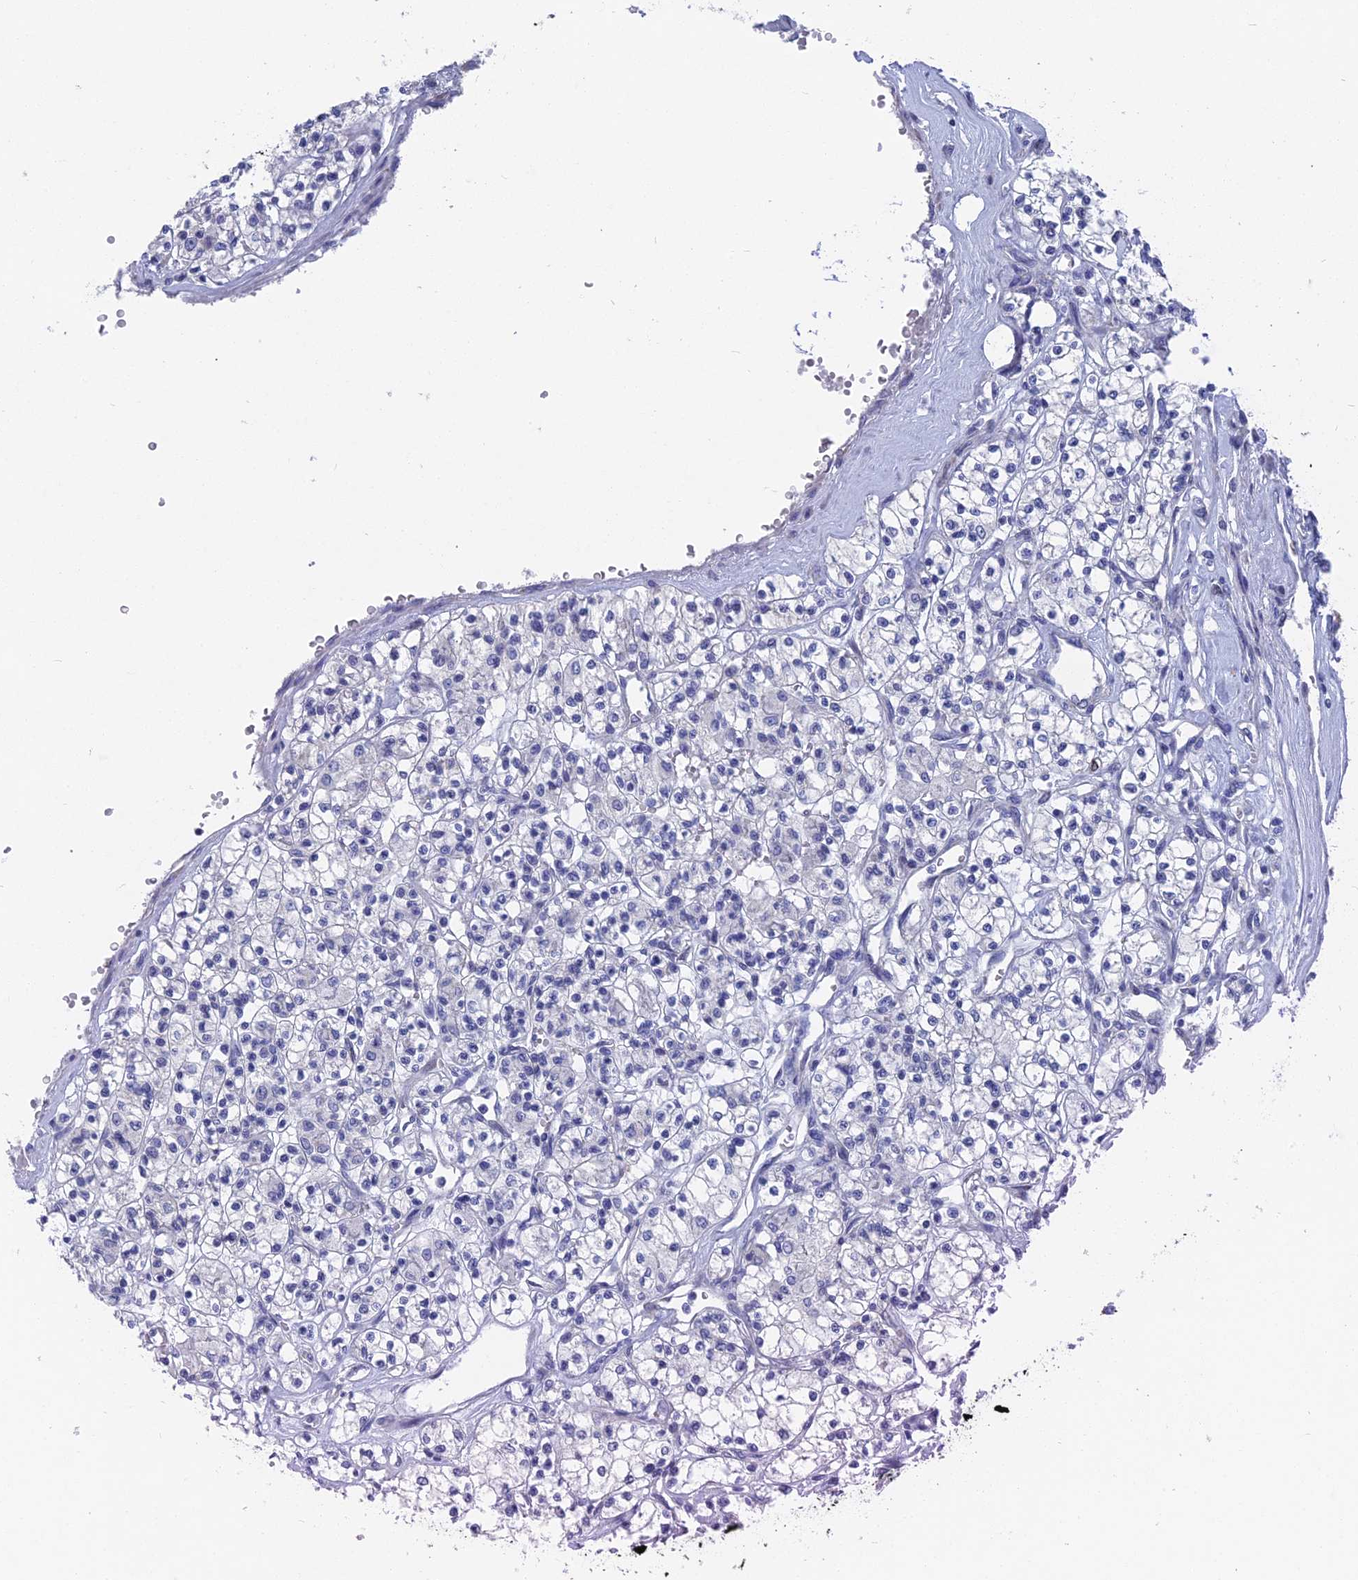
{"staining": {"intensity": "negative", "quantity": "none", "location": "none"}, "tissue": "renal cancer", "cell_type": "Tumor cells", "image_type": "cancer", "snomed": [{"axis": "morphology", "description": "Adenocarcinoma, NOS"}, {"axis": "topography", "description": "Kidney"}], "caption": "The photomicrograph displays no significant expression in tumor cells of renal cancer (adenocarcinoma).", "gene": "HIGD1A", "patient": {"sex": "female", "age": 59}}